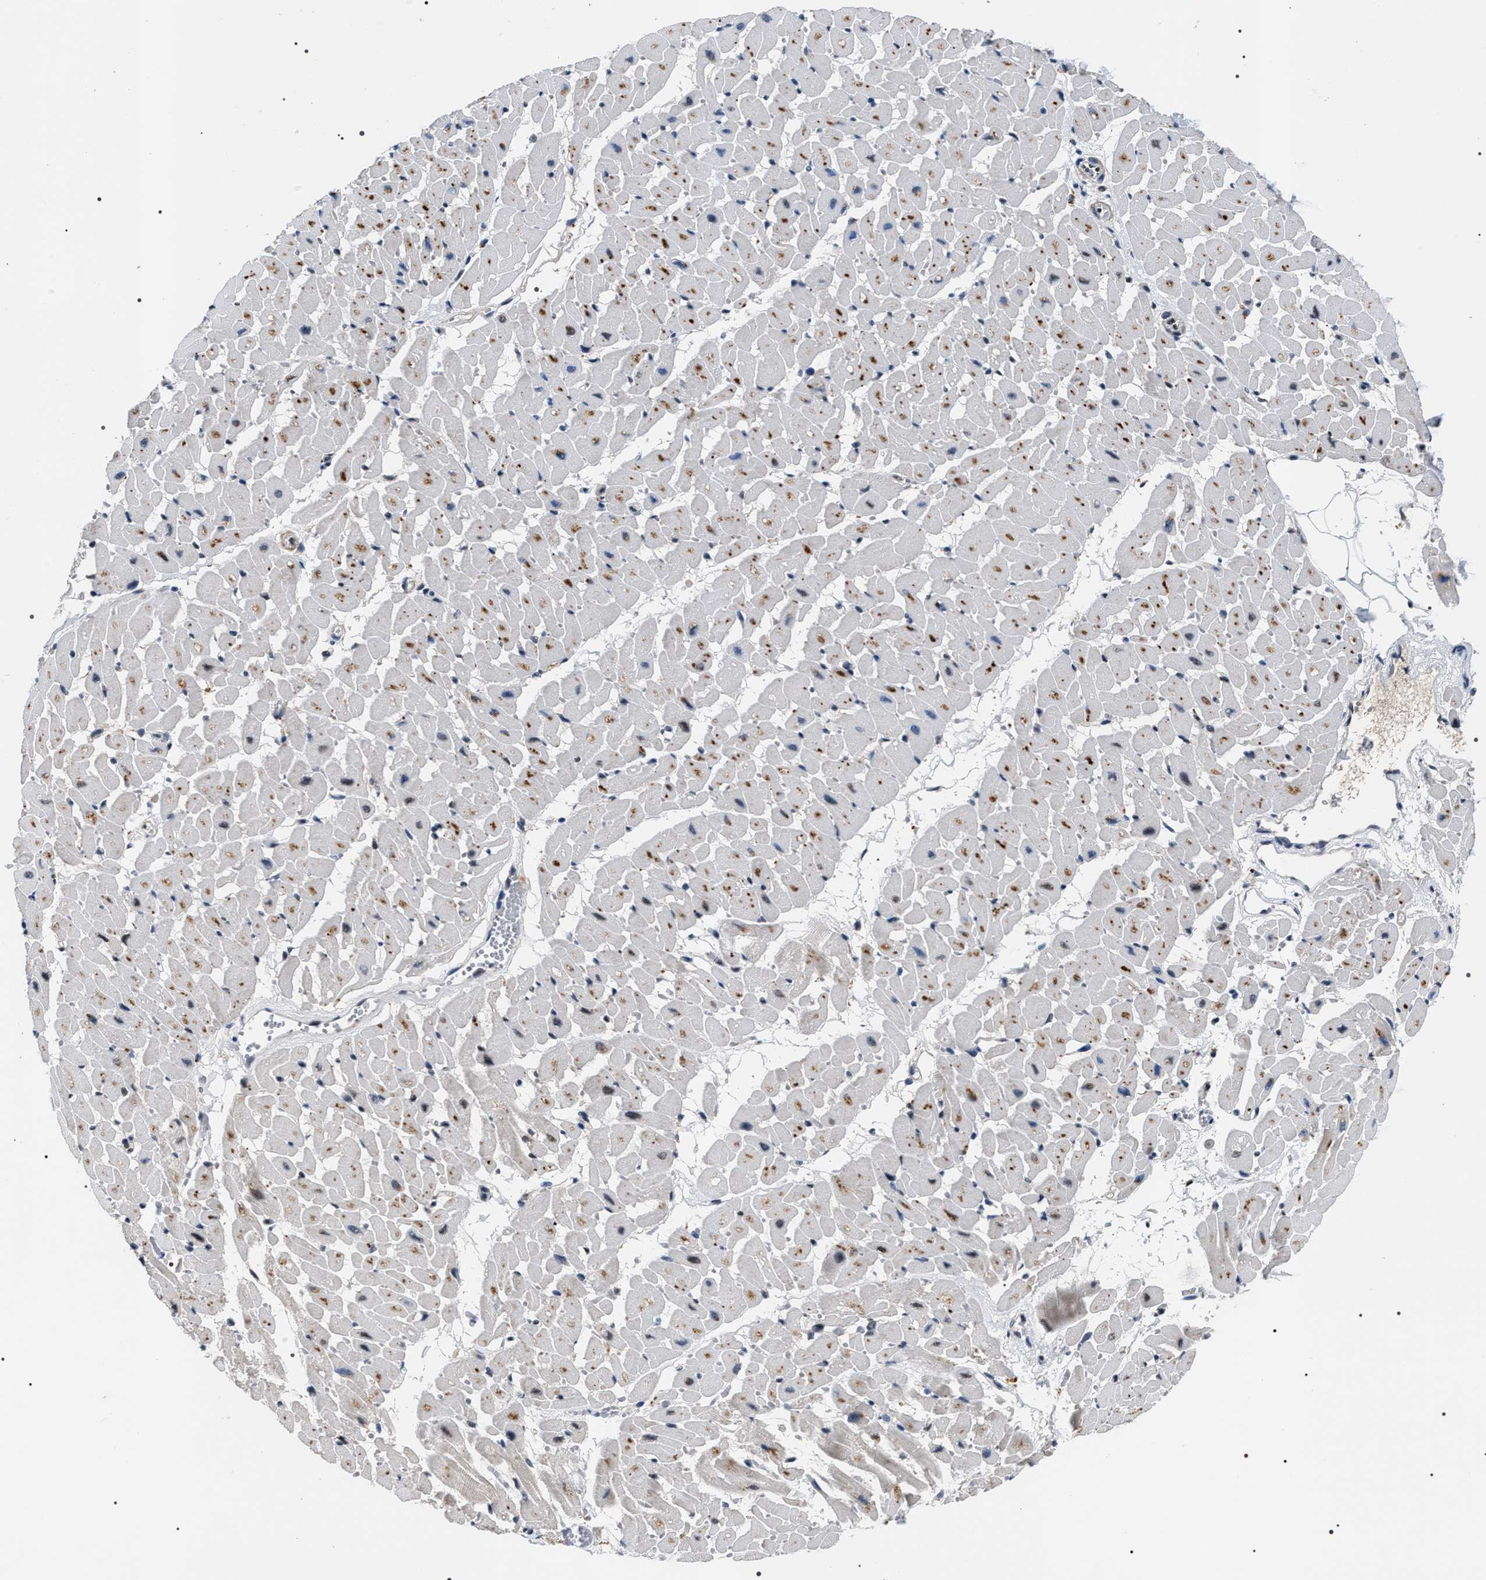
{"staining": {"intensity": "moderate", "quantity": "25%-75%", "location": "cytoplasmic/membranous"}, "tissue": "heart muscle", "cell_type": "Cardiomyocytes", "image_type": "normal", "snomed": [{"axis": "morphology", "description": "Normal tissue, NOS"}, {"axis": "topography", "description": "Heart"}], "caption": "Protein staining demonstrates moderate cytoplasmic/membranous expression in approximately 25%-75% of cardiomyocytes in benign heart muscle.", "gene": "C7orf25", "patient": {"sex": "female", "age": 19}}